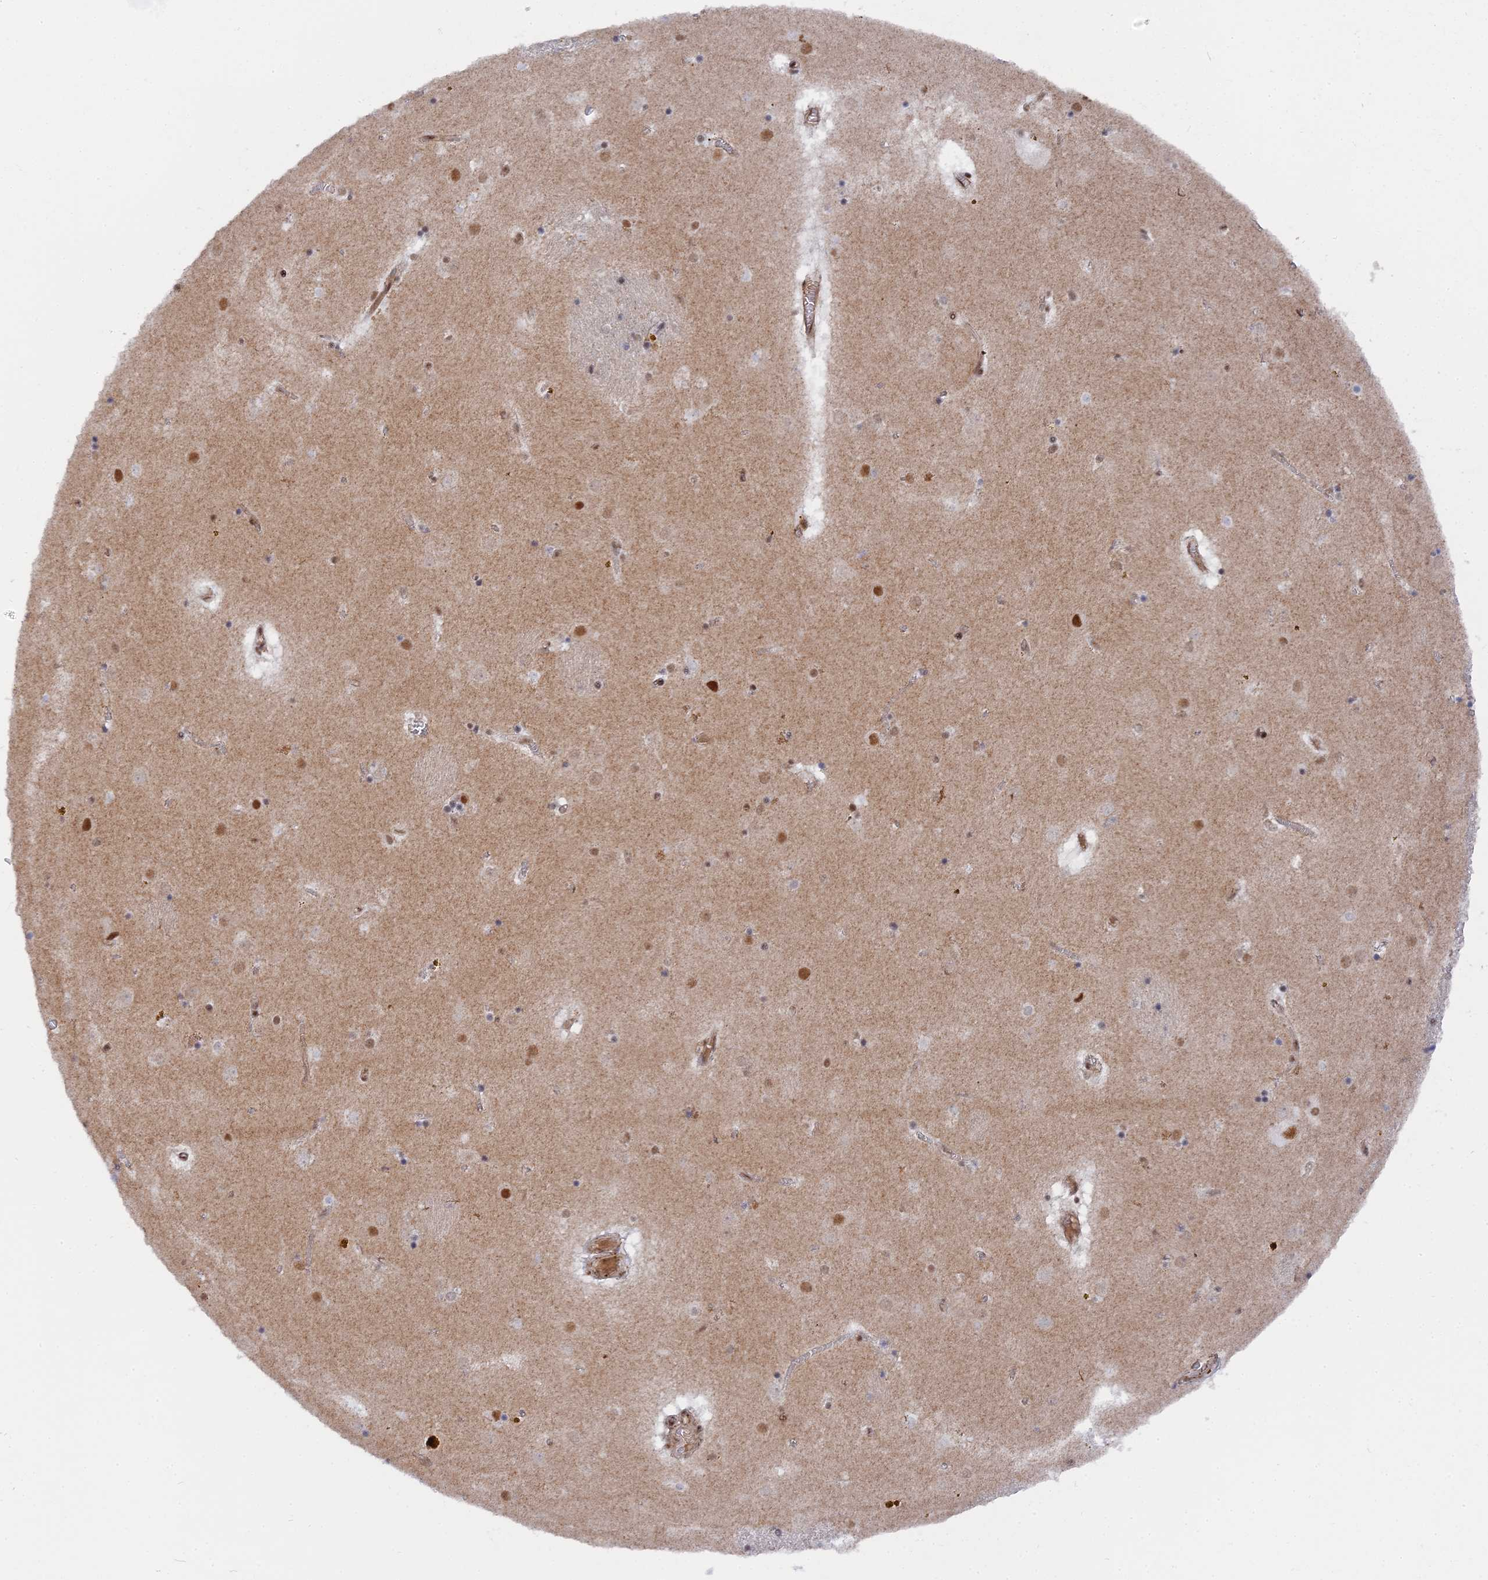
{"staining": {"intensity": "weak", "quantity": "<25%", "location": "nuclear"}, "tissue": "caudate", "cell_type": "Glial cells", "image_type": "normal", "snomed": [{"axis": "morphology", "description": "Normal tissue, NOS"}, {"axis": "topography", "description": "Lateral ventricle wall"}], "caption": "A high-resolution micrograph shows immunohistochemistry staining of normal caudate, which reveals no significant expression in glial cells.", "gene": "CCDC85A", "patient": {"sex": "male", "age": 70}}